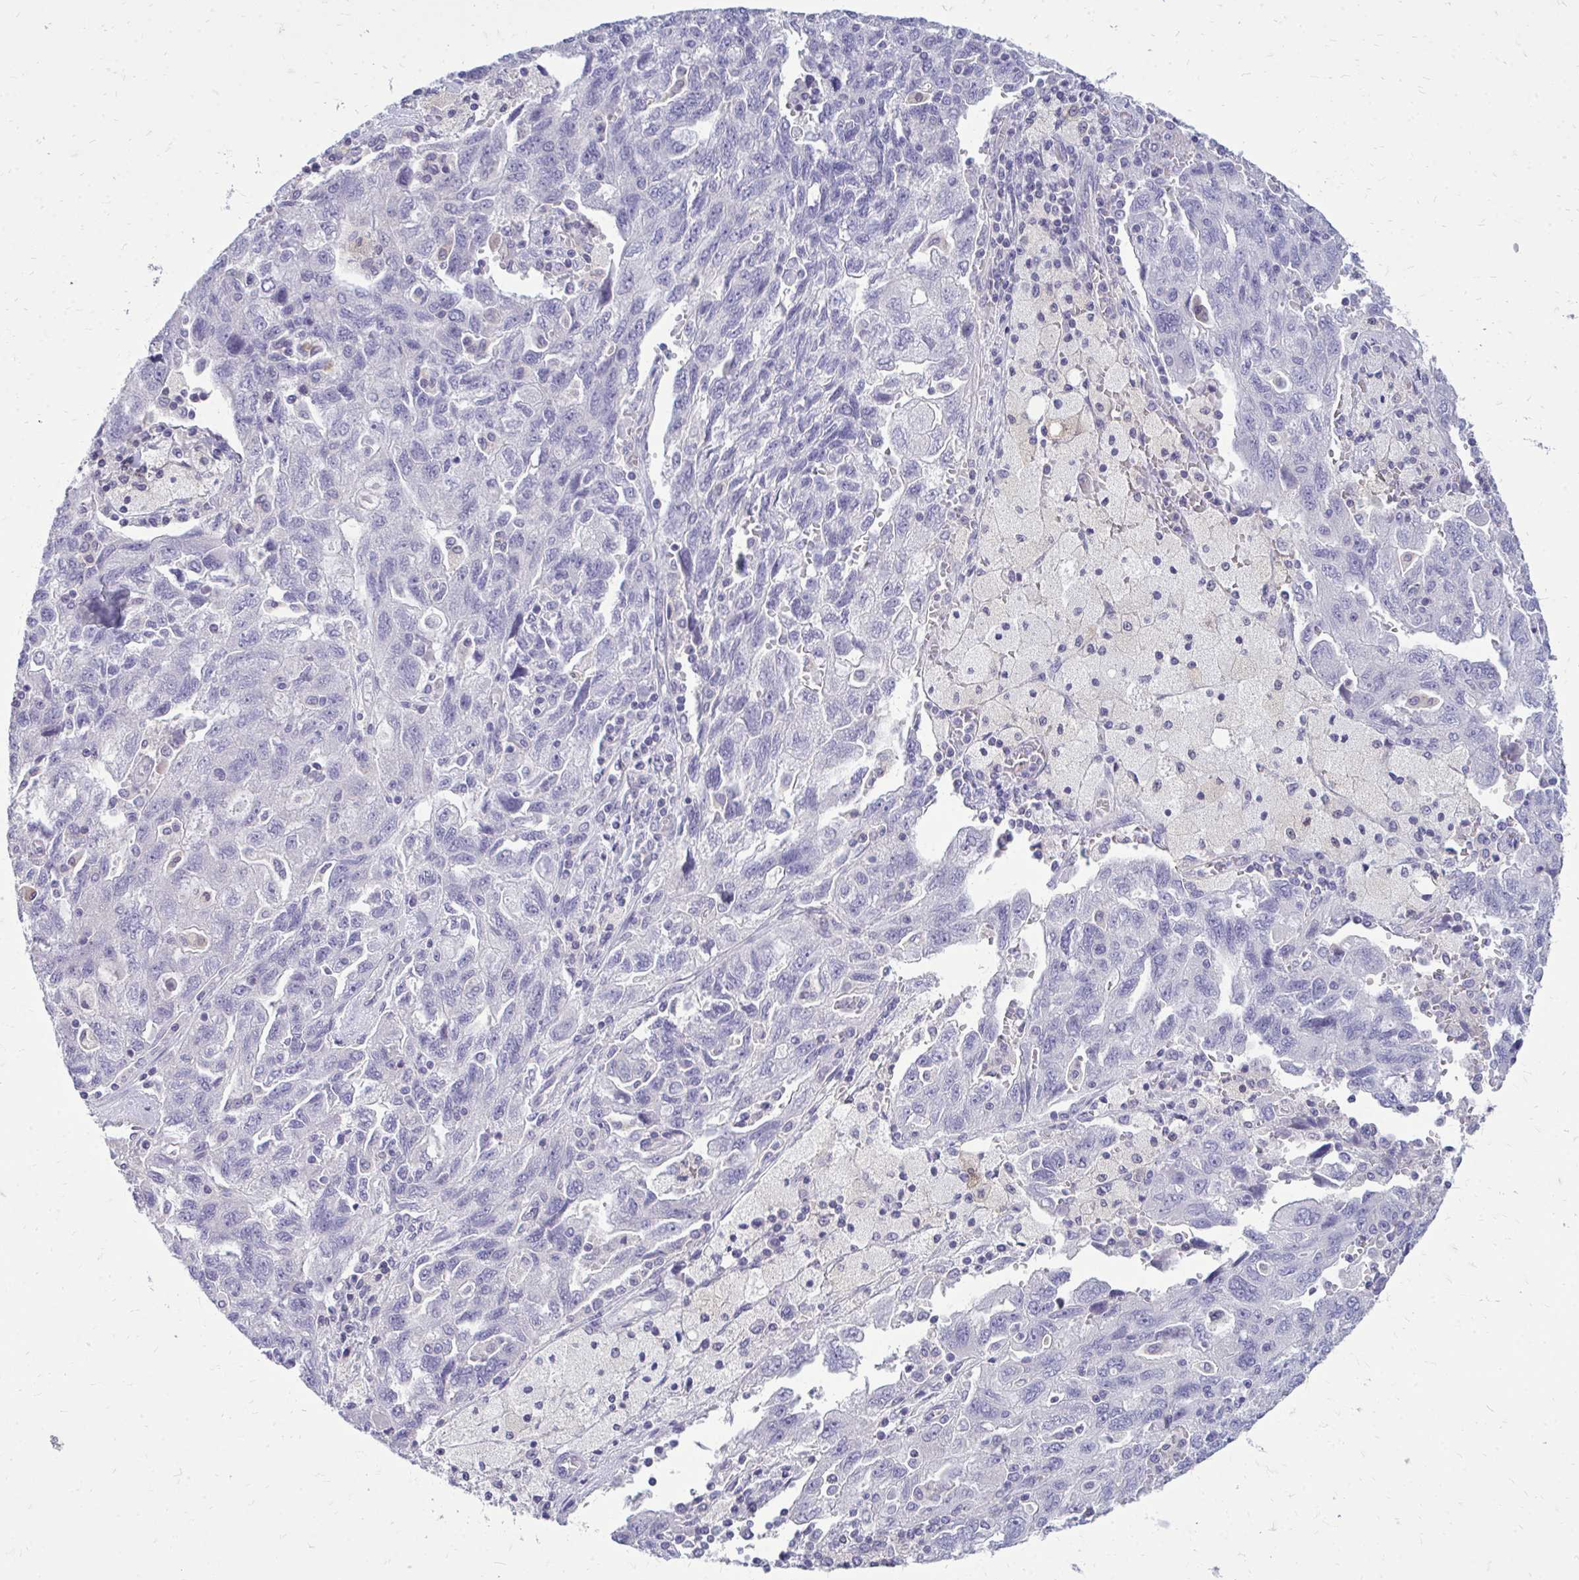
{"staining": {"intensity": "negative", "quantity": "none", "location": "none"}, "tissue": "ovarian cancer", "cell_type": "Tumor cells", "image_type": "cancer", "snomed": [{"axis": "morphology", "description": "Carcinoma, NOS"}, {"axis": "morphology", "description": "Cystadenocarcinoma, serous, NOS"}, {"axis": "topography", "description": "Ovary"}], "caption": "Protein analysis of ovarian cancer (carcinoma) exhibits no significant positivity in tumor cells.", "gene": "FABP3", "patient": {"sex": "female", "age": 69}}